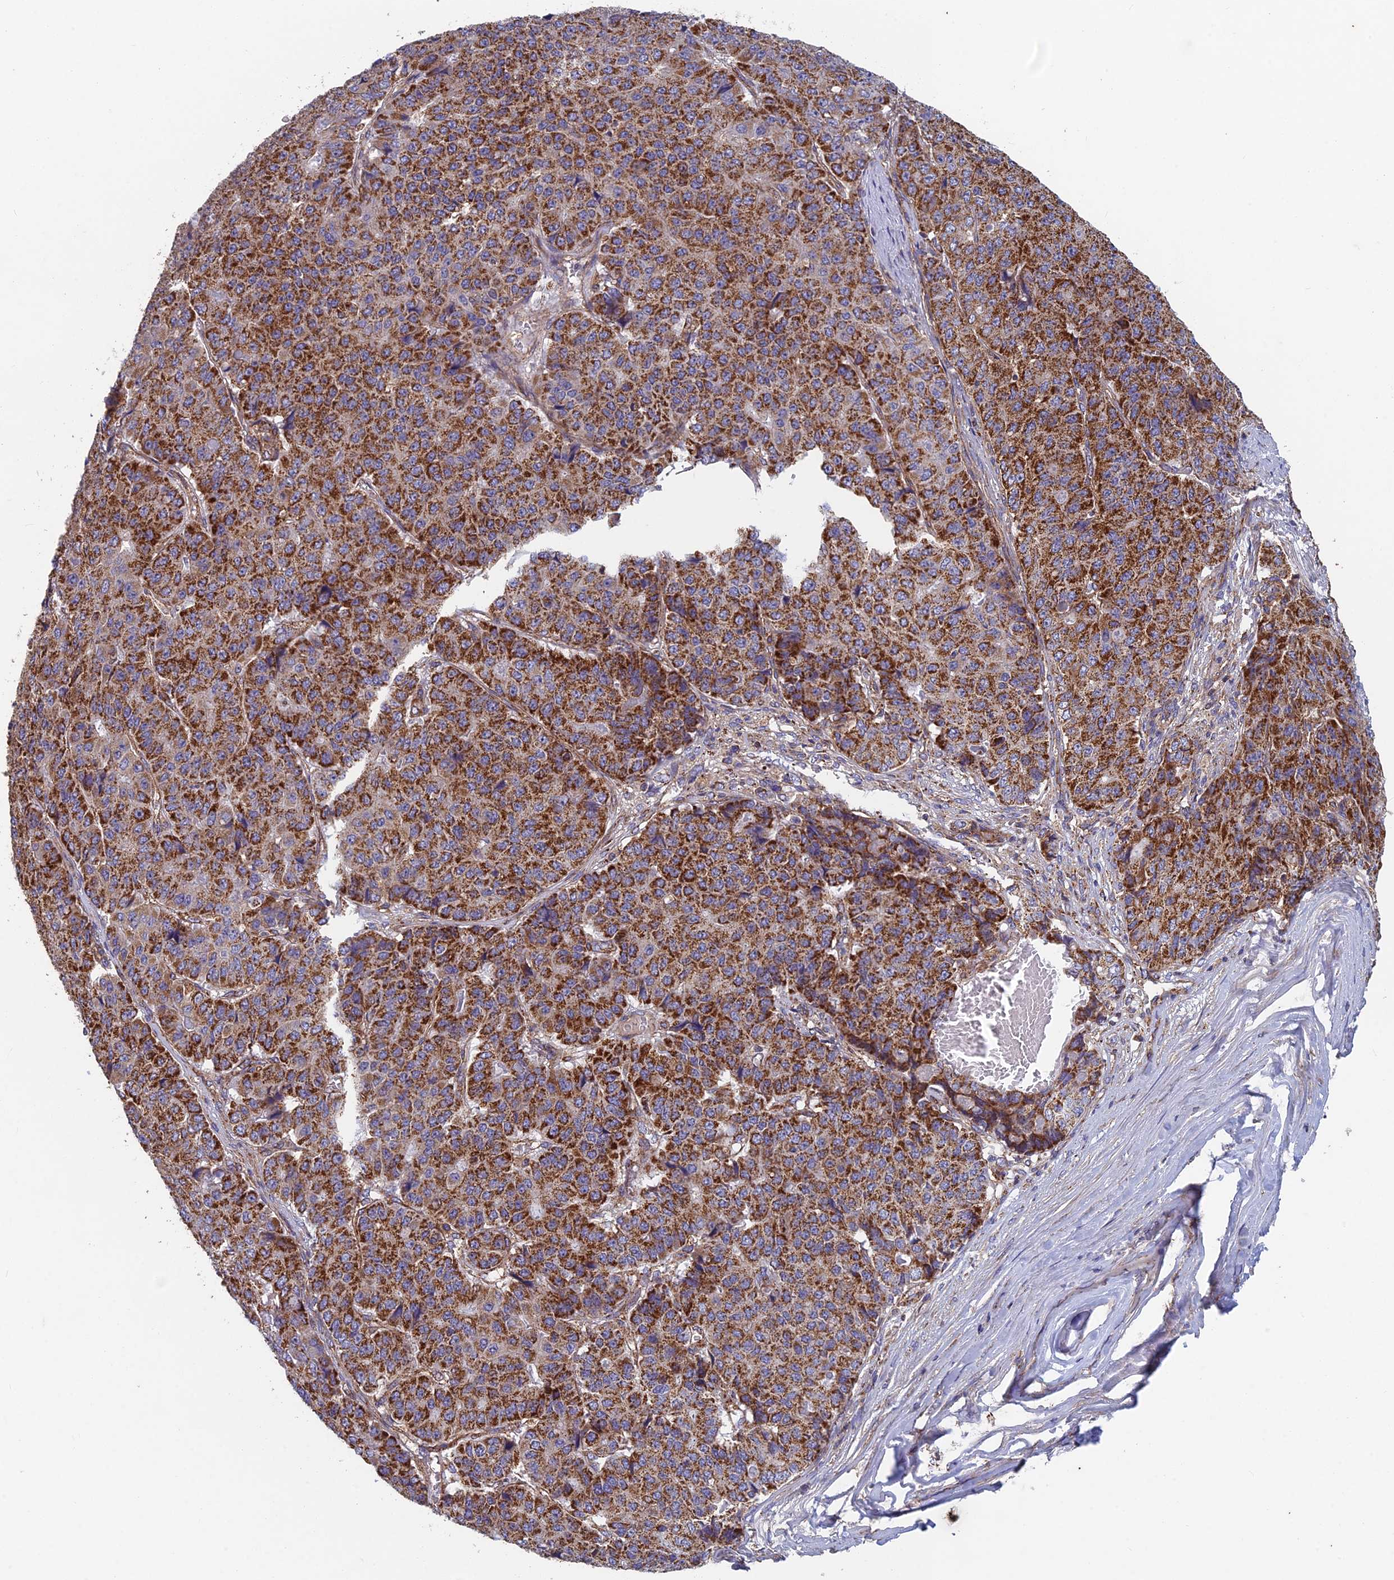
{"staining": {"intensity": "strong", "quantity": ">75%", "location": "cytoplasmic/membranous"}, "tissue": "pancreatic cancer", "cell_type": "Tumor cells", "image_type": "cancer", "snomed": [{"axis": "morphology", "description": "Adenocarcinoma, NOS"}, {"axis": "topography", "description": "Pancreas"}], "caption": "Protein analysis of pancreatic adenocarcinoma tissue shows strong cytoplasmic/membranous positivity in approximately >75% of tumor cells. Using DAB (brown) and hematoxylin (blue) stains, captured at high magnification using brightfield microscopy.", "gene": "MRPS9", "patient": {"sex": "male", "age": 50}}